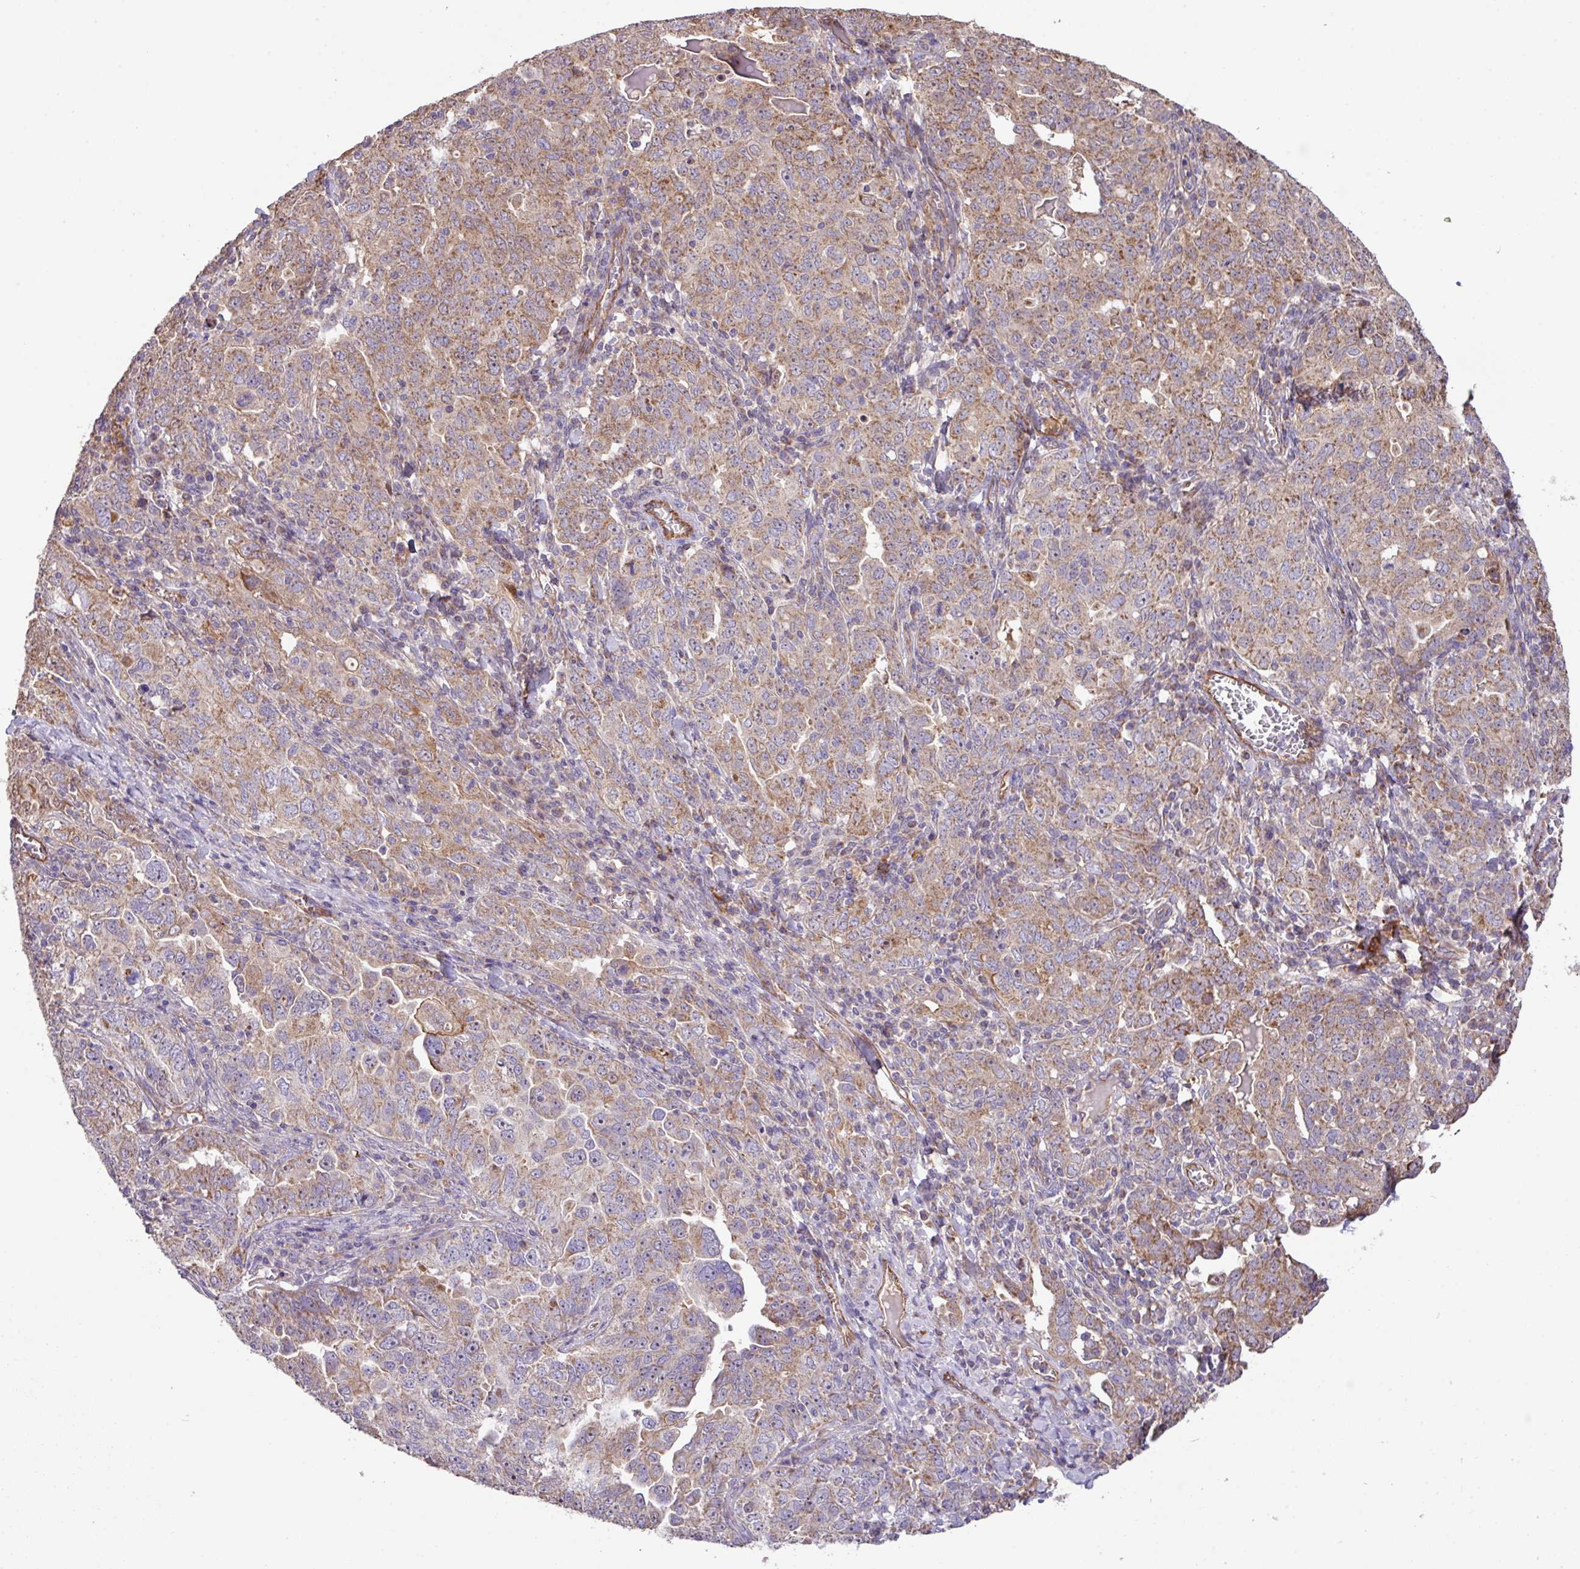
{"staining": {"intensity": "moderate", "quantity": "25%-75%", "location": "cytoplasmic/membranous"}, "tissue": "ovarian cancer", "cell_type": "Tumor cells", "image_type": "cancer", "snomed": [{"axis": "morphology", "description": "Carcinoma, endometroid"}, {"axis": "topography", "description": "Ovary"}], "caption": "A brown stain shows moderate cytoplasmic/membranous expression of a protein in human ovarian cancer (endometroid carcinoma) tumor cells.", "gene": "LRRC53", "patient": {"sex": "female", "age": 62}}